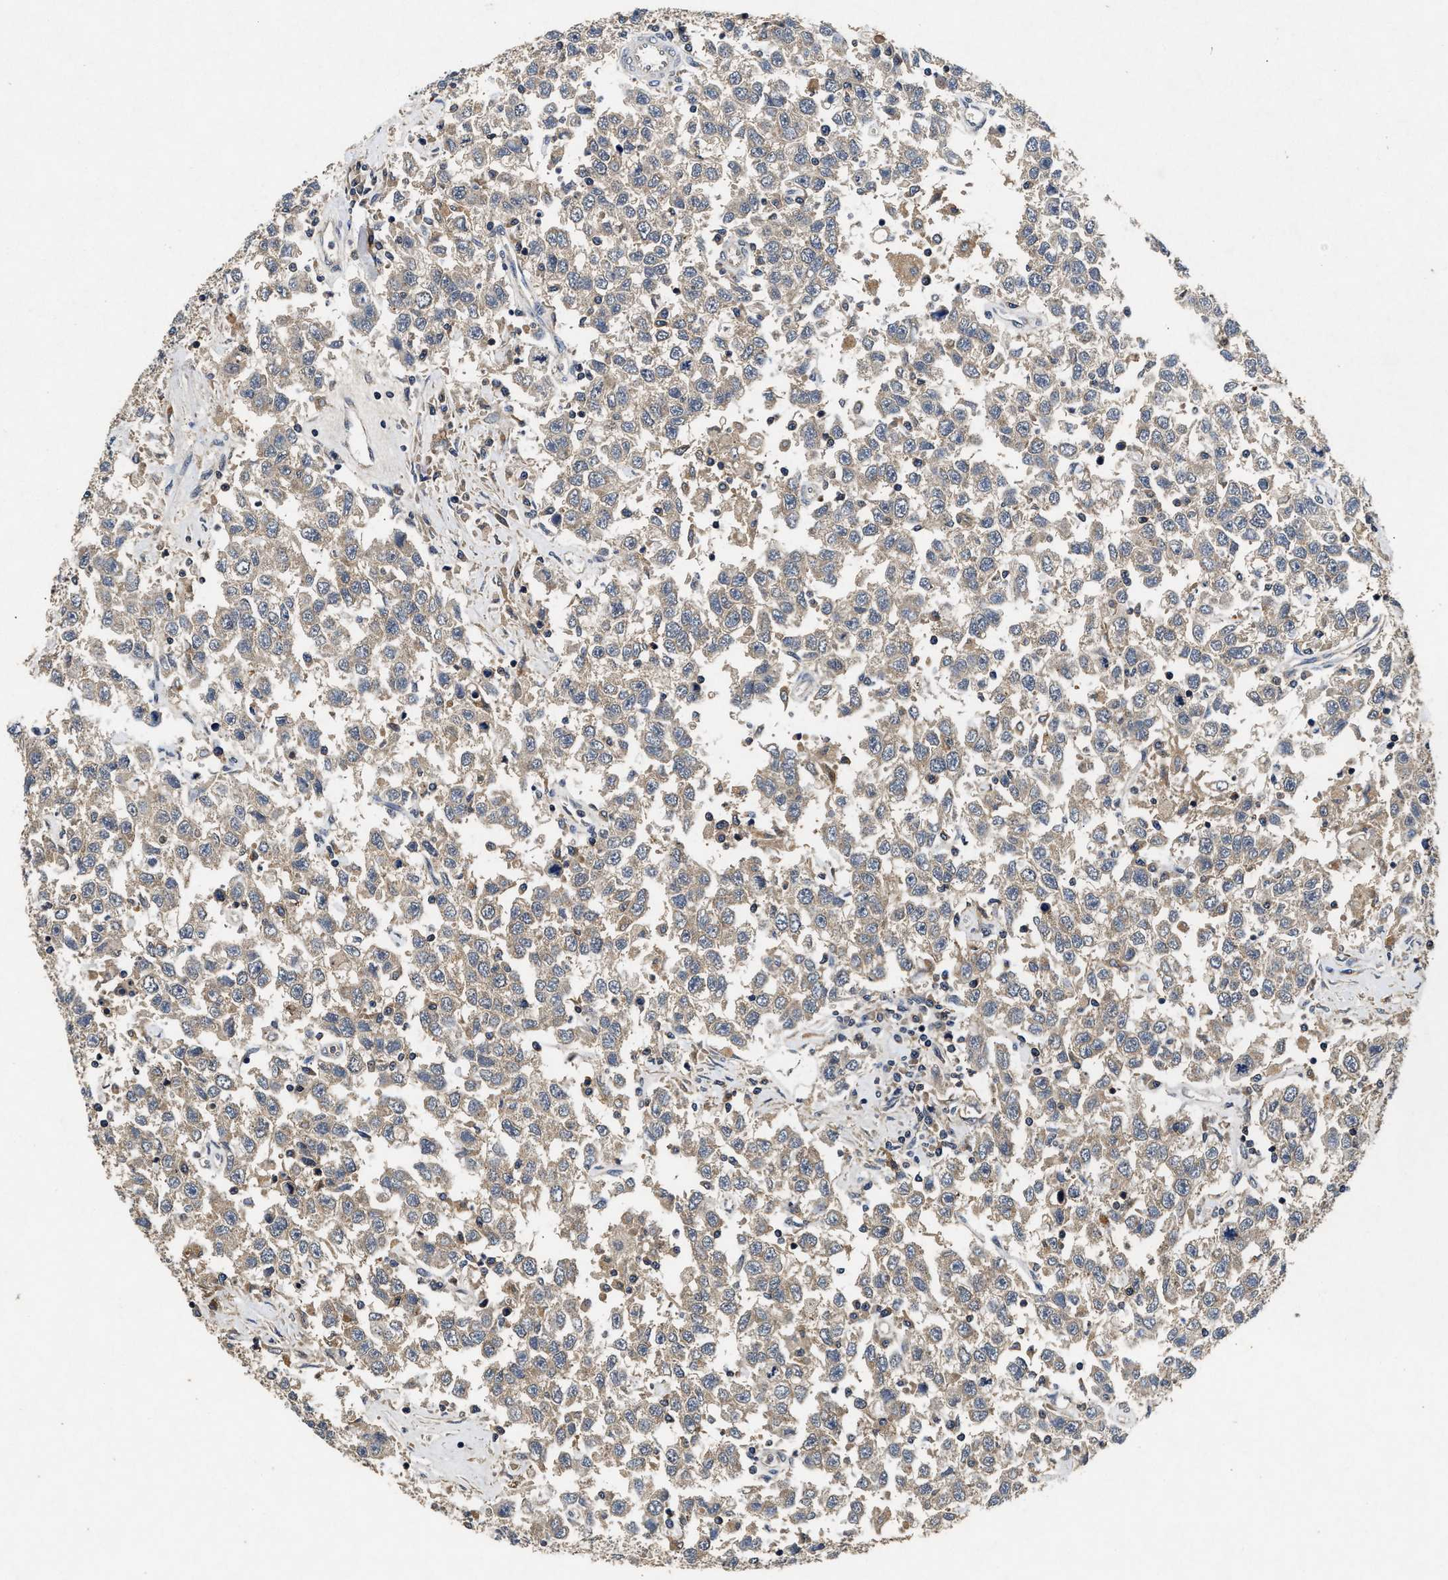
{"staining": {"intensity": "weak", "quantity": "25%-75%", "location": "cytoplasmic/membranous"}, "tissue": "testis cancer", "cell_type": "Tumor cells", "image_type": "cancer", "snomed": [{"axis": "morphology", "description": "Seminoma, NOS"}, {"axis": "topography", "description": "Testis"}], "caption": "Tumor cells display low levels of weak cytoplasmic/membranous staining in approximately 25%-75% of cells in testis seminoma.", "gene": "PDAP1", "patient": {"sex": "male", "age": 41}}